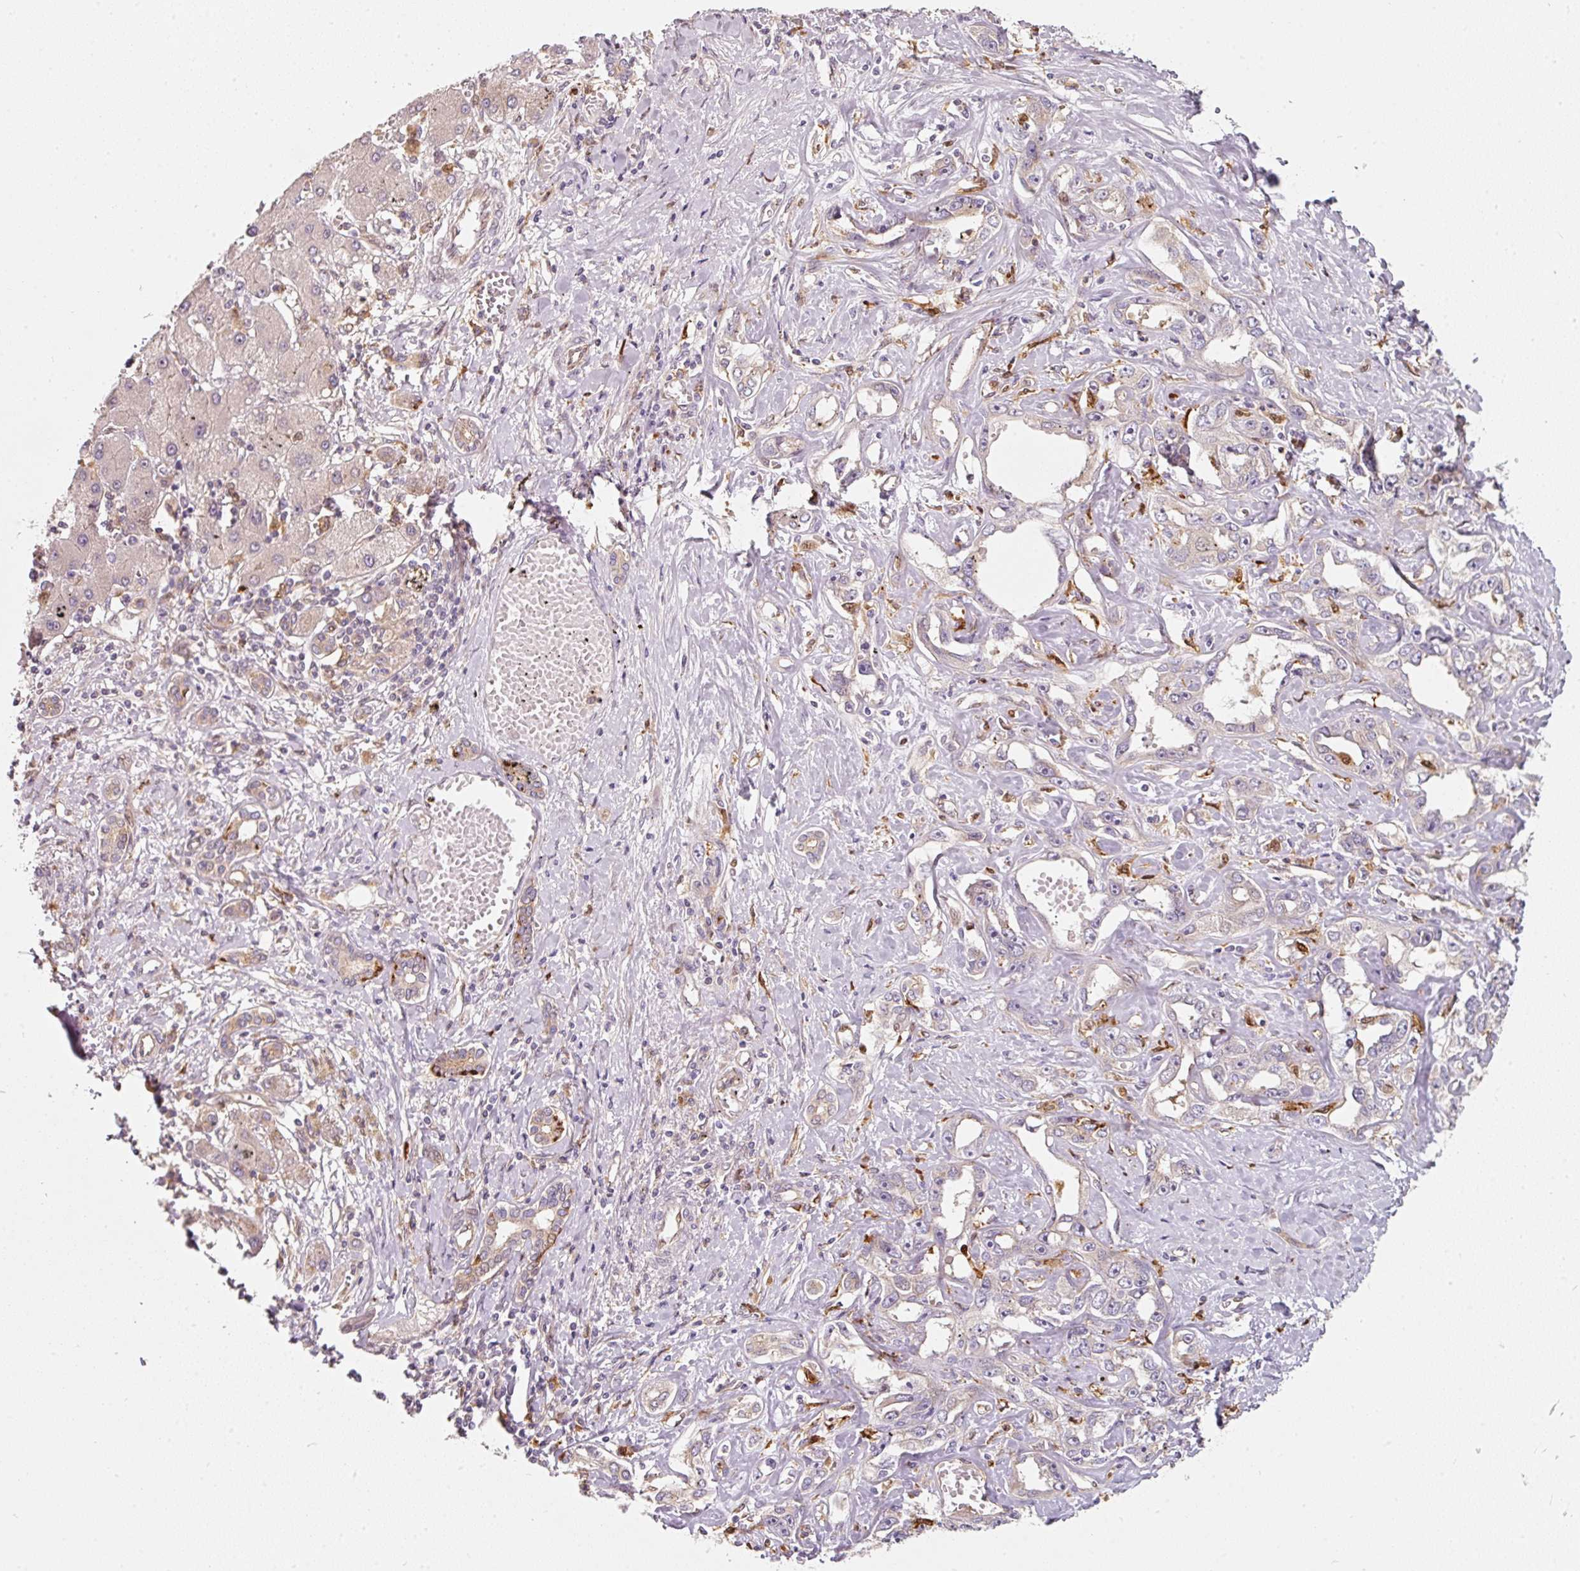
{"staining": {"intensity": "negative", "quantity": "none", "location": "none"}, "tissue": "liver cancer", "cell_type": "Tumor cells", "image_type": "cancer", "snomed": [{"axis": "morphology", "description": "Cholangiocarcinoma"}, {"axis": "topography", "description": "Liver"}], "caption": "The image reveals no staining of tumor cells in liver cholangiocarcinoma. (Stains: DAB IHC with hematoxylin counter stain, Microscopy: brightfield microscopy at high magnification).", "gene": "IQGAP2", "patient": {"sex": "male", "age": 59}}